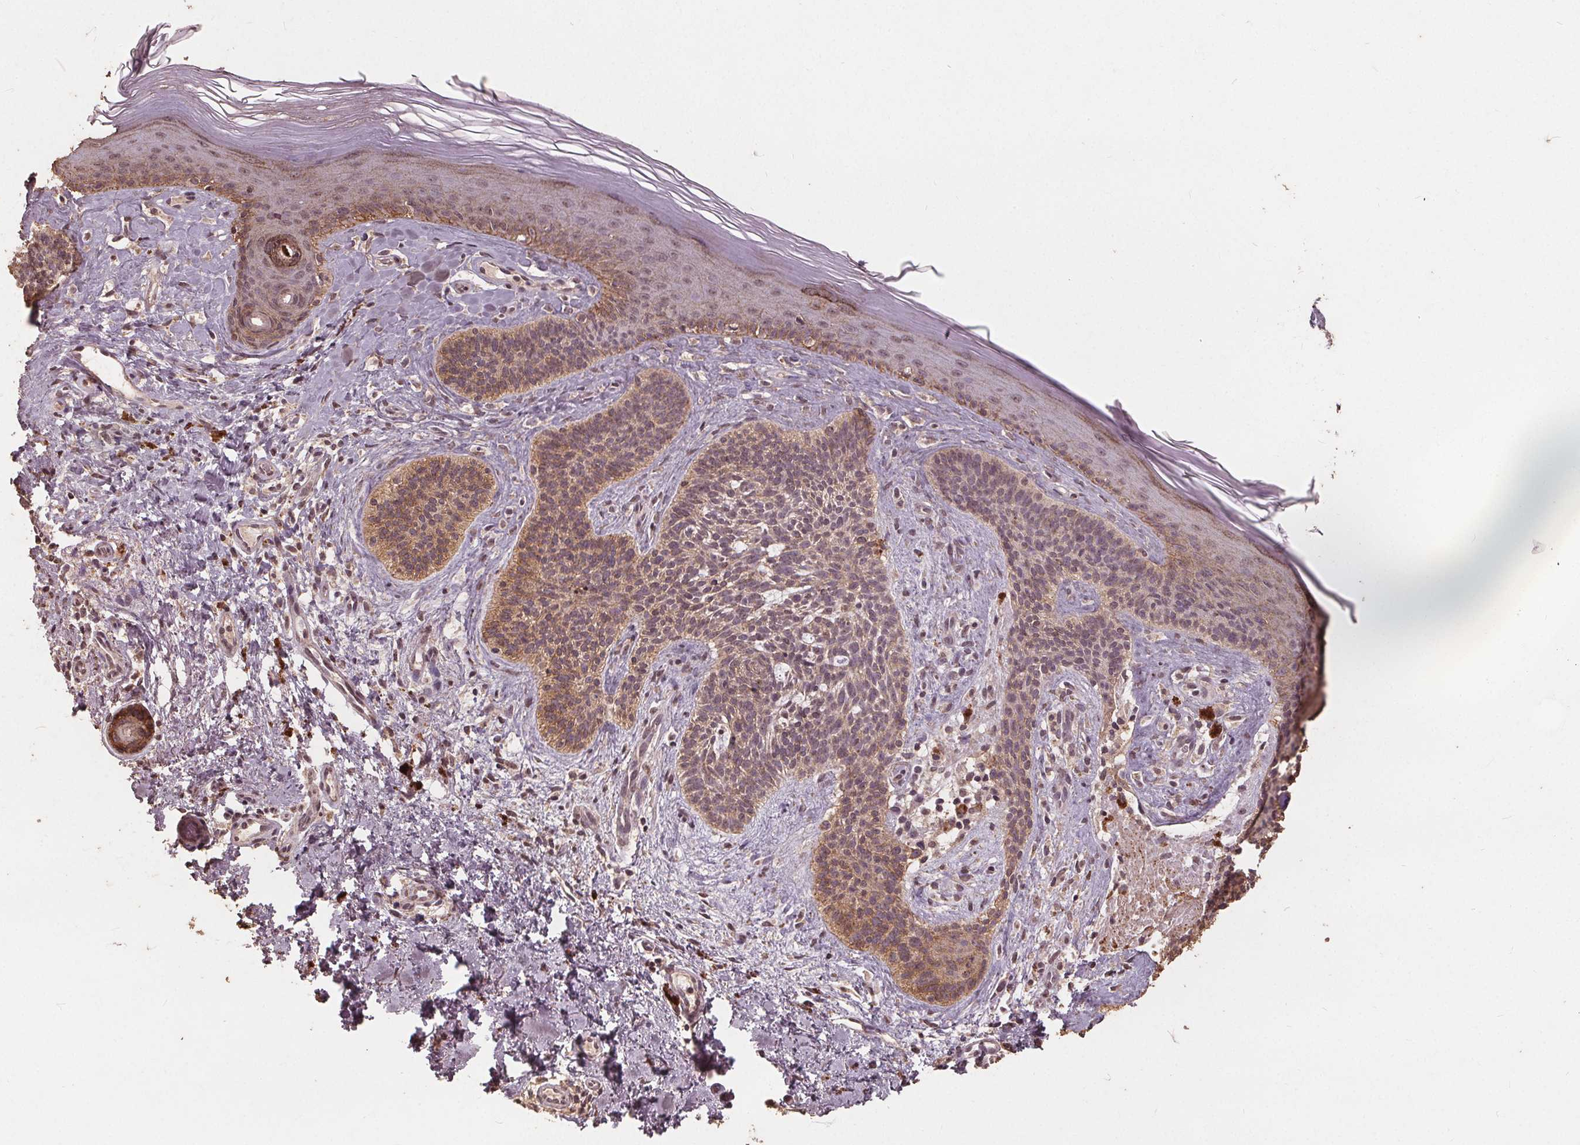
{"staining": {"intensity": "weak", "quantity": ">75%", "location": "cytoplasmic/membranous"}, "tissue": "skin cancer", "cell_type": "Tumor cells", "image_type": "cancer", "snomed": [{"axis": "morphology", "description": "Basal cell carcinoma"}, {"axis": "topography", "description": "Skin"}], "caption": "Immunohistochemical staining of skin cancer (basal cell carcinoma) shows low levels of weak cytoplasmic/membranous staining in about >75% of tumor cells.", "gene": "DSG3", "patient": {"sex": "male", "age": 79}}